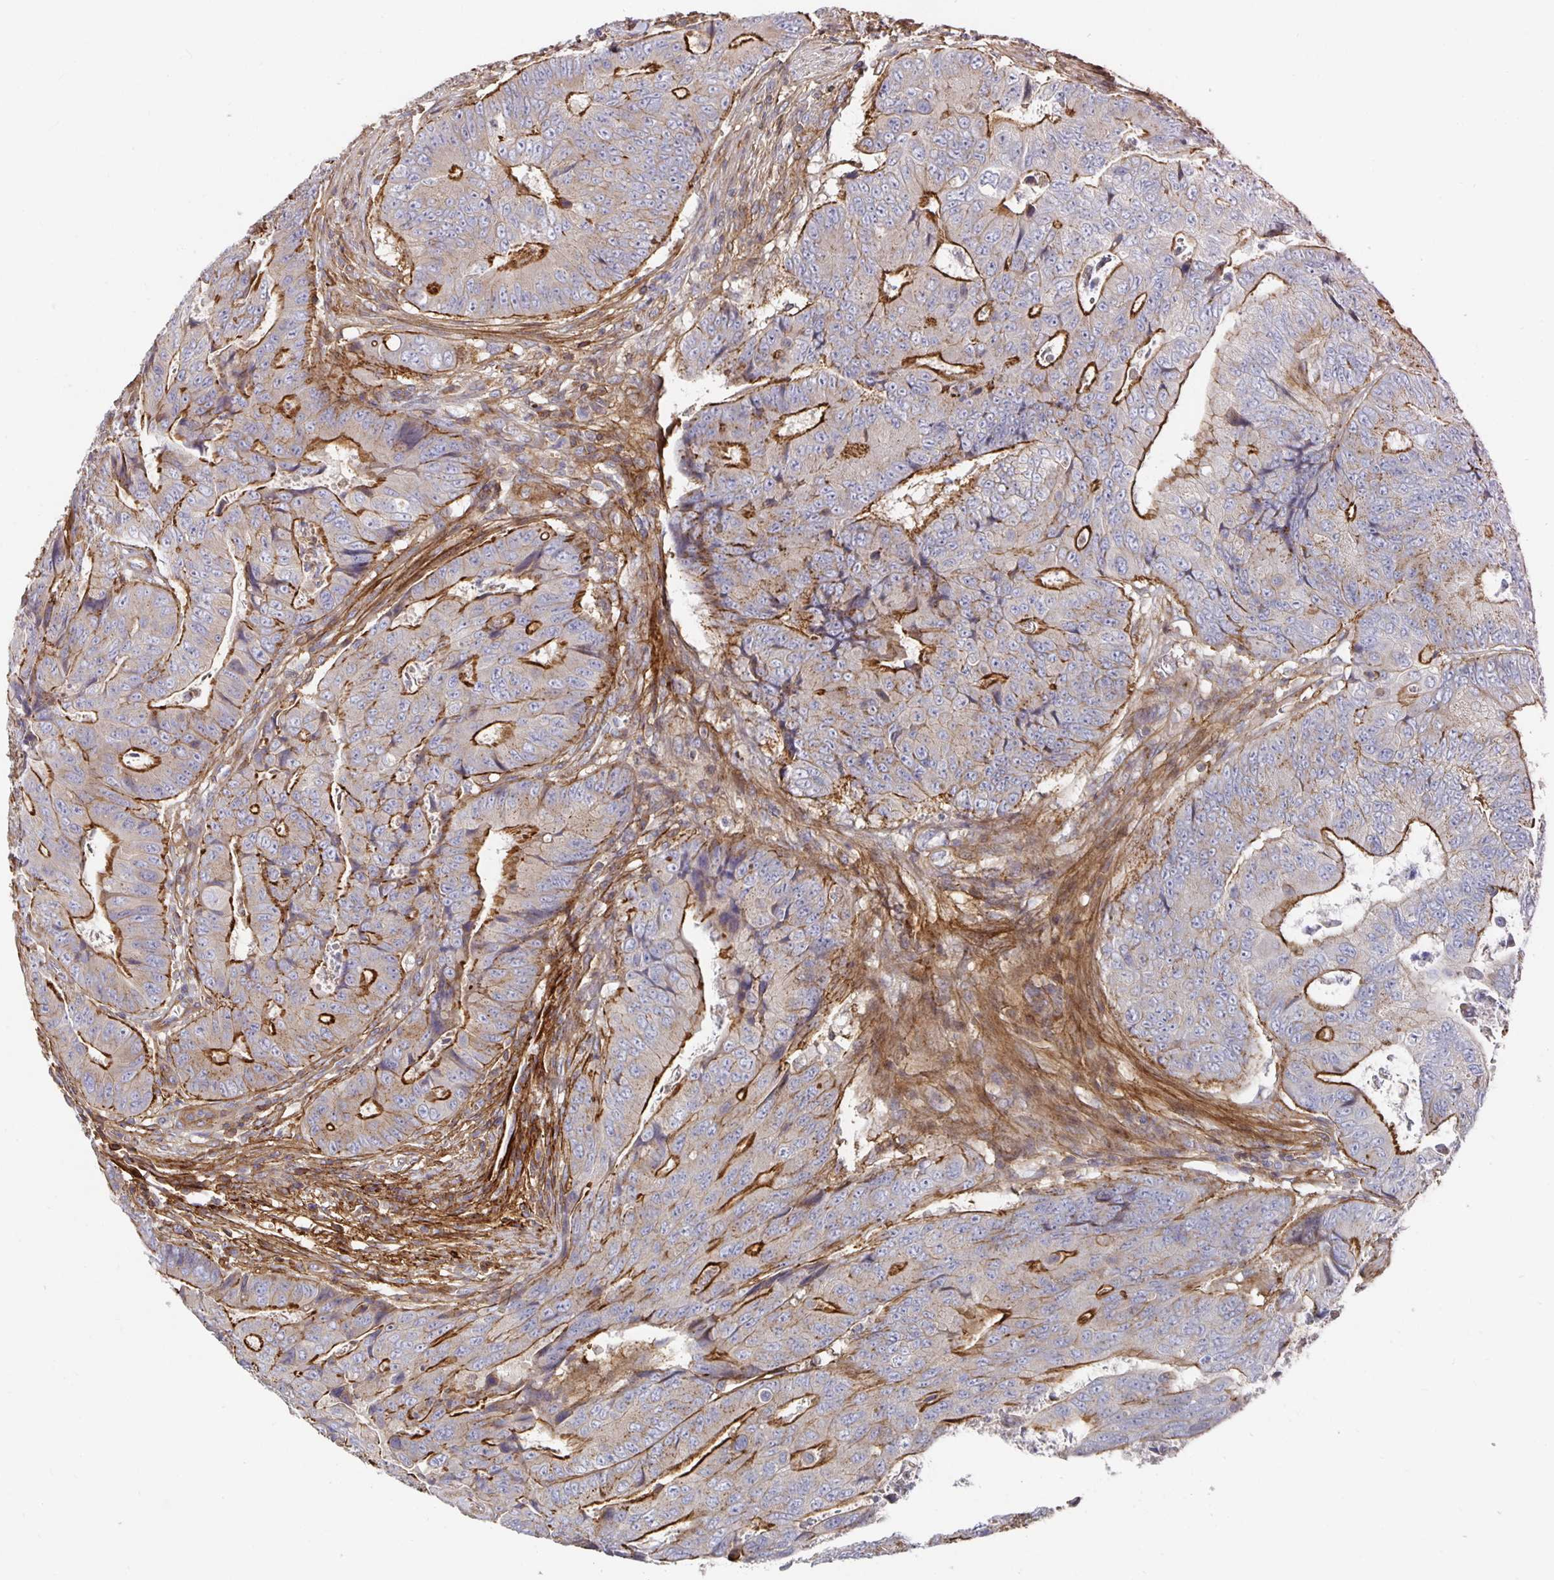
{"staining": {"intensity": "strong", "quantity": "25%-75%", "location": "cytoplasmic/membranous"}, "tissue": "colorectal cancer", "cell_type": "Tumor cells", "image_type": "cancer", "snomed": [{"axis": "morphology", "description": "Adenocarcinoma, NOS"}, {"axis": "topography", "description": "Colon"}], "caption": "Strong cytoplasmic/membranous expression is seen in approximately 25%-75% of tumor cells in colorectal cancer.", "gene": "GJA4", "patient": {"sex": "female", "age": 48}}